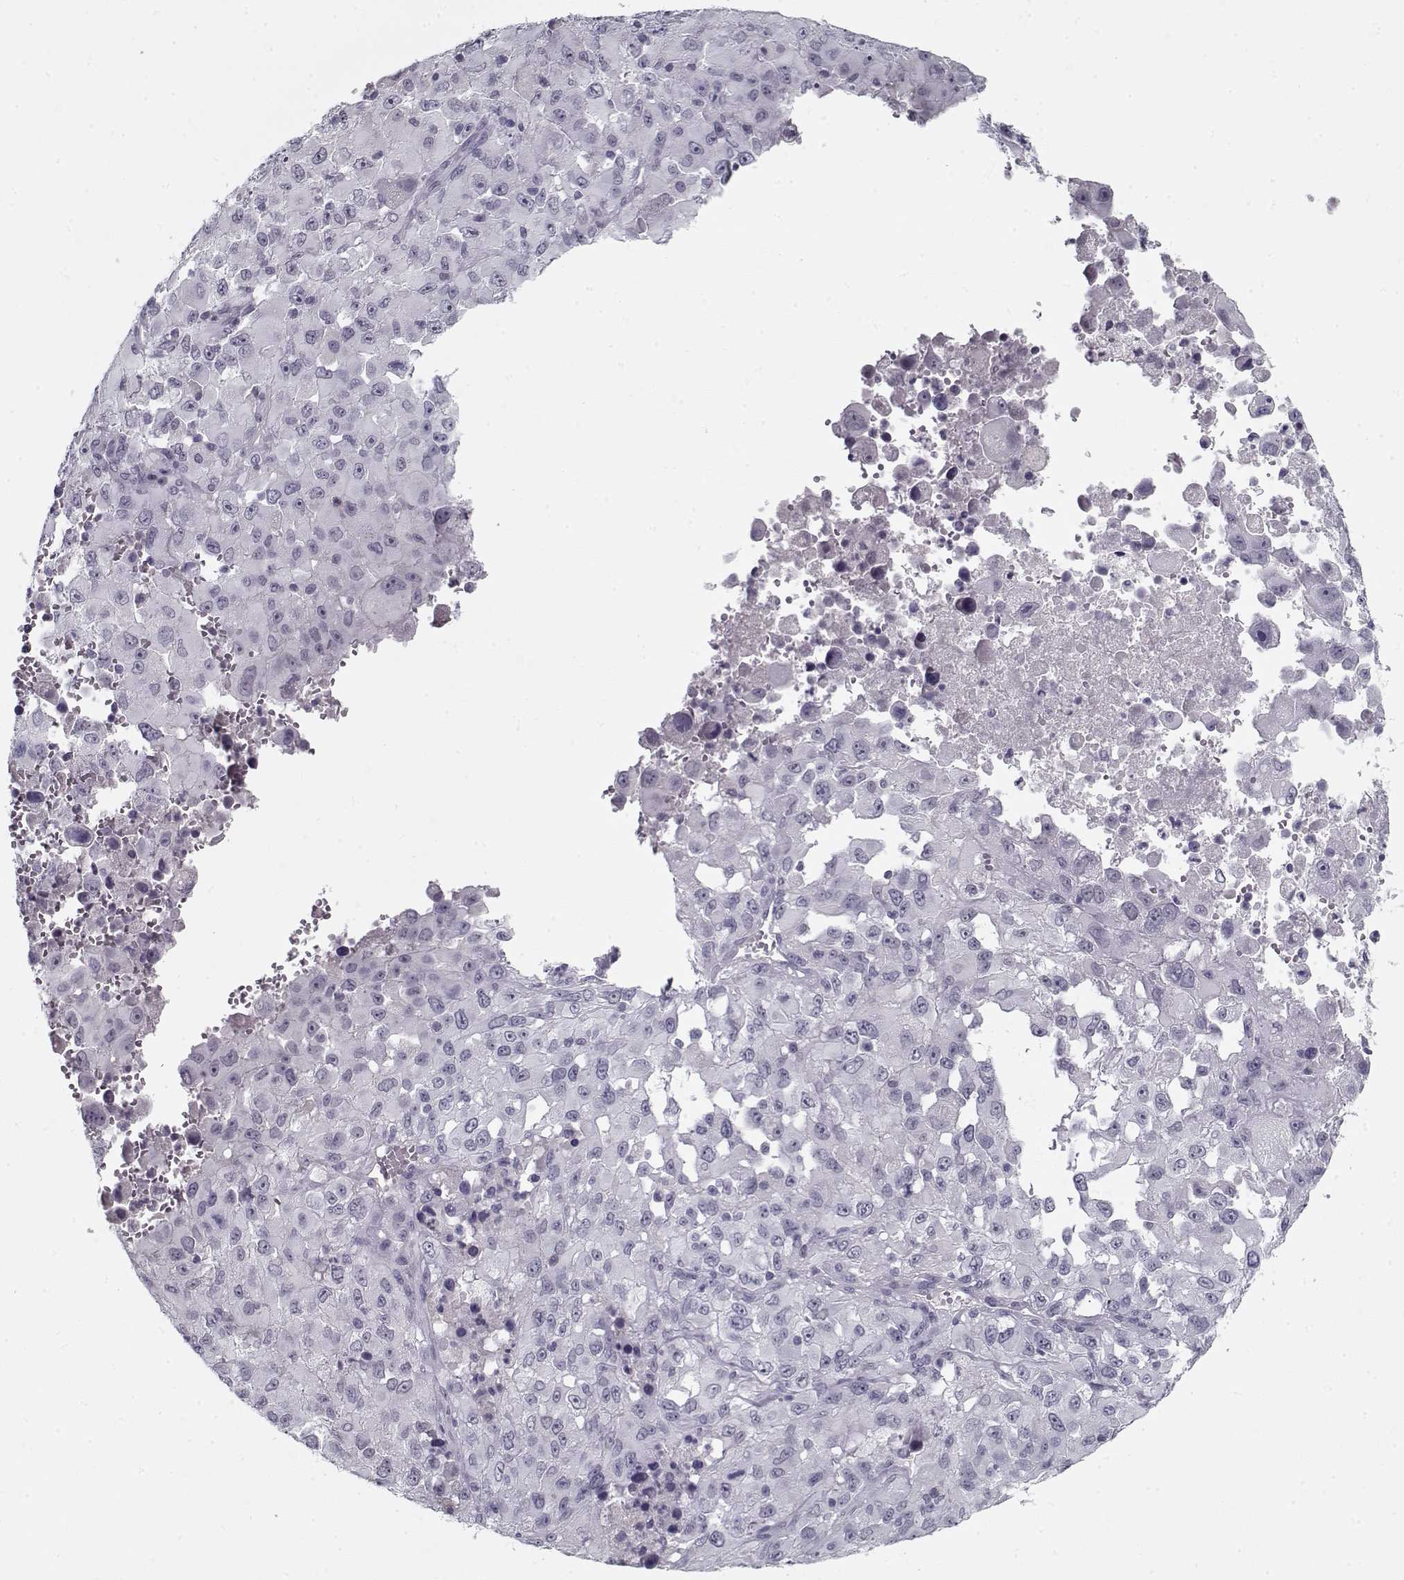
{"staining": {"intensity": "negative", "quantity": "none", "location": "none"}, "tissue": "melanoma", "cell_type": "Tumor cells", "image_type": "cancer", "snomed": [{"axis": "morphology", "description": "Malignant melanoma, Metastatic site"}, {"axis": "topography", "description": "Soft tissue"}], "caption": "An immunohistochemistry (IHC) micrograph of malignant melanoma (metastatic site) is shown. There is no staining in tumor cells of malignant melanoma (metastatic site). The staining is performed using DAB (3,3'-diaminobenzidine) brown chromogen with nuclei counter-stained in using hematoxylin.", "gene": "SPACA9", "patient": {"sex": "male", "age": 50}}